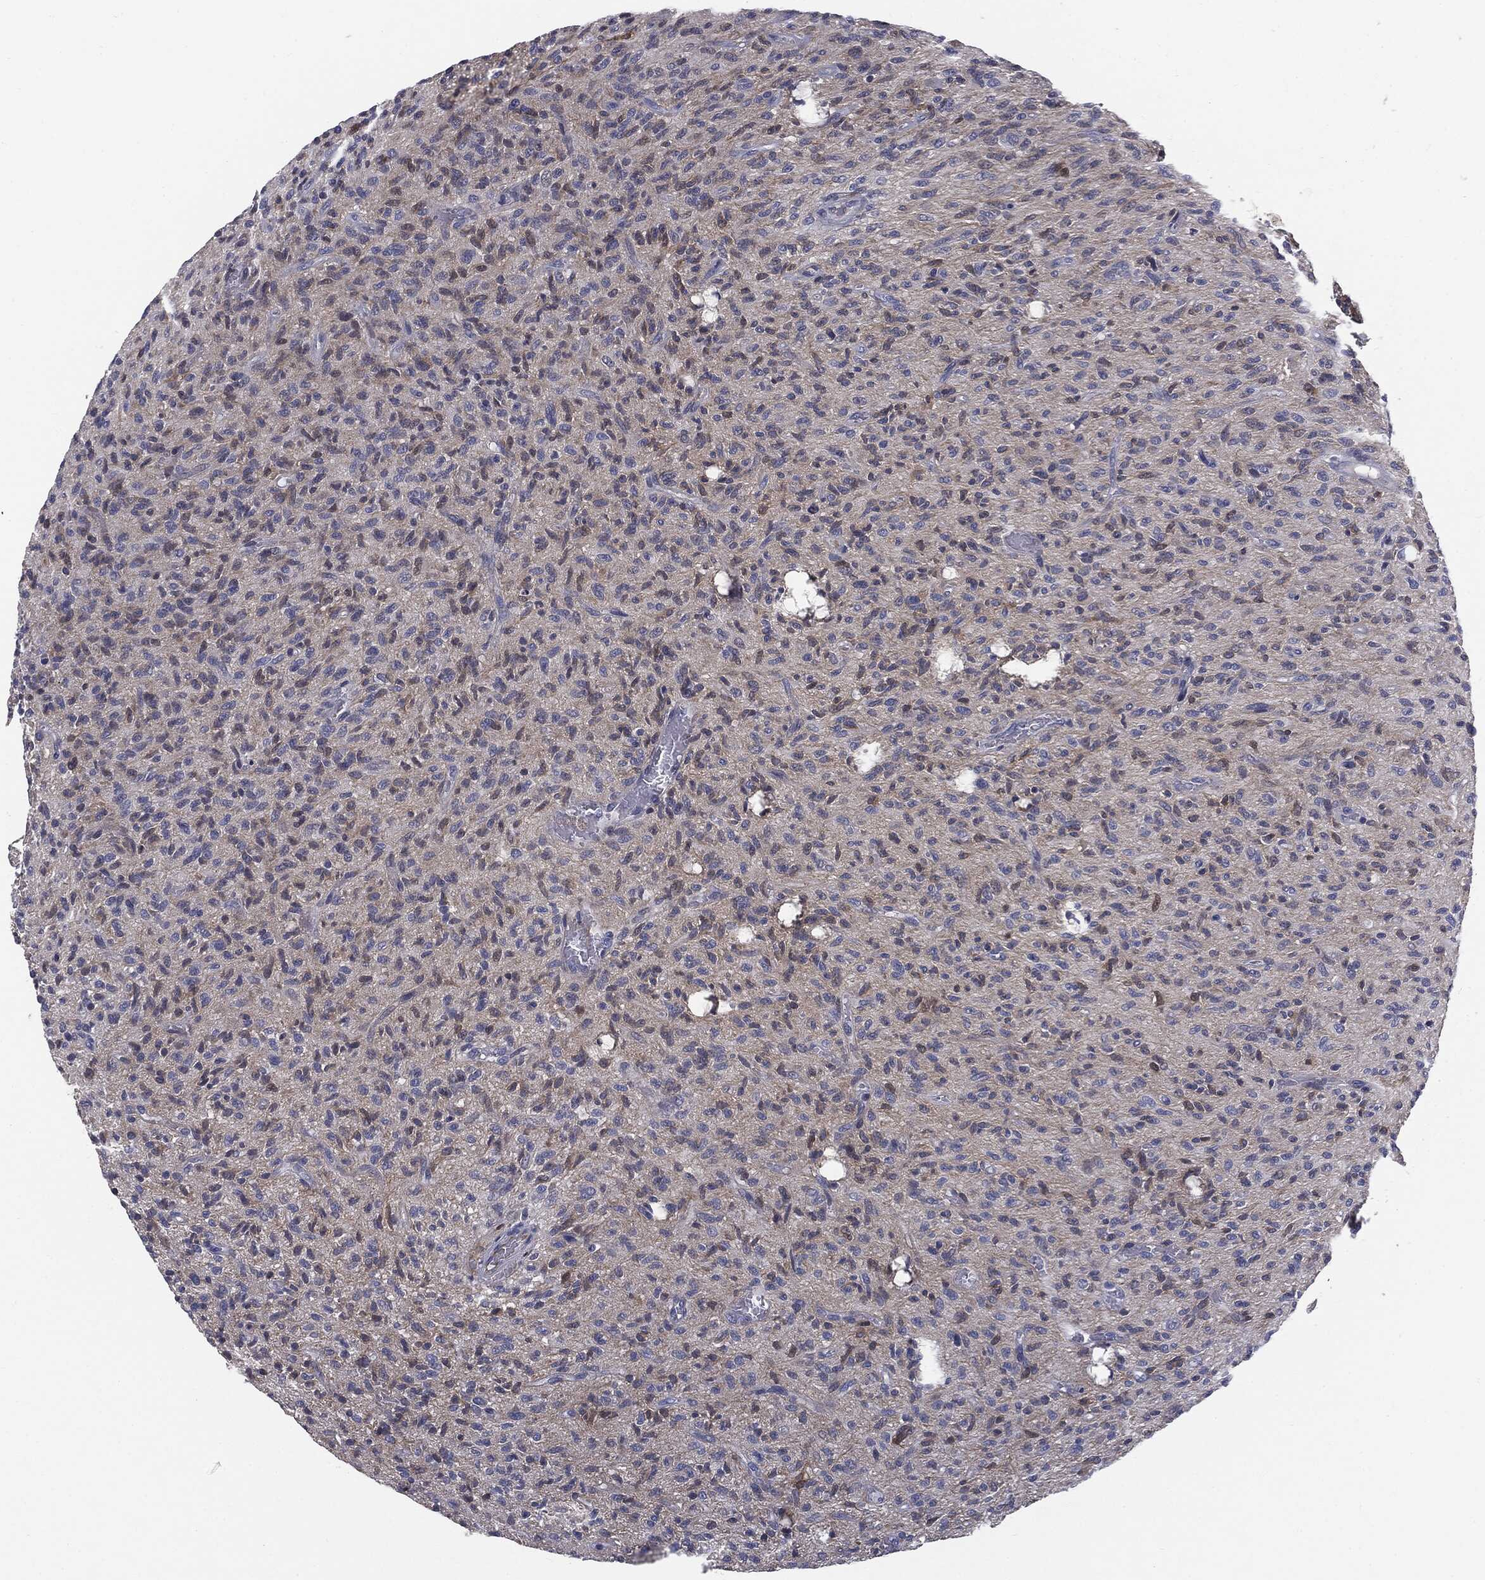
{"staining": {"intensity": "negative", "quantity": "none", "location": "none"}, "tissue": "glioma", "cell_type": "Tumor cells", "image_type": "cancer", "snomed": [{"axis": "morphology", "description": "Glioma, malignant, High grade"}, {"axis": "topography", "description": "Brain"}], "caption": "Immunohistochemical staining of malignant glioma (high-grade) demonstrates no significant expression in tumor cells. (Stains: DAB (3,3'-diaminobenzidine) immunohistochemistry with hematoxylin counter stain, Microscopy: brightfield microscopy at high magnification).", "gene": "KRT5", "patient": {"sex": "male", "age": 64}}